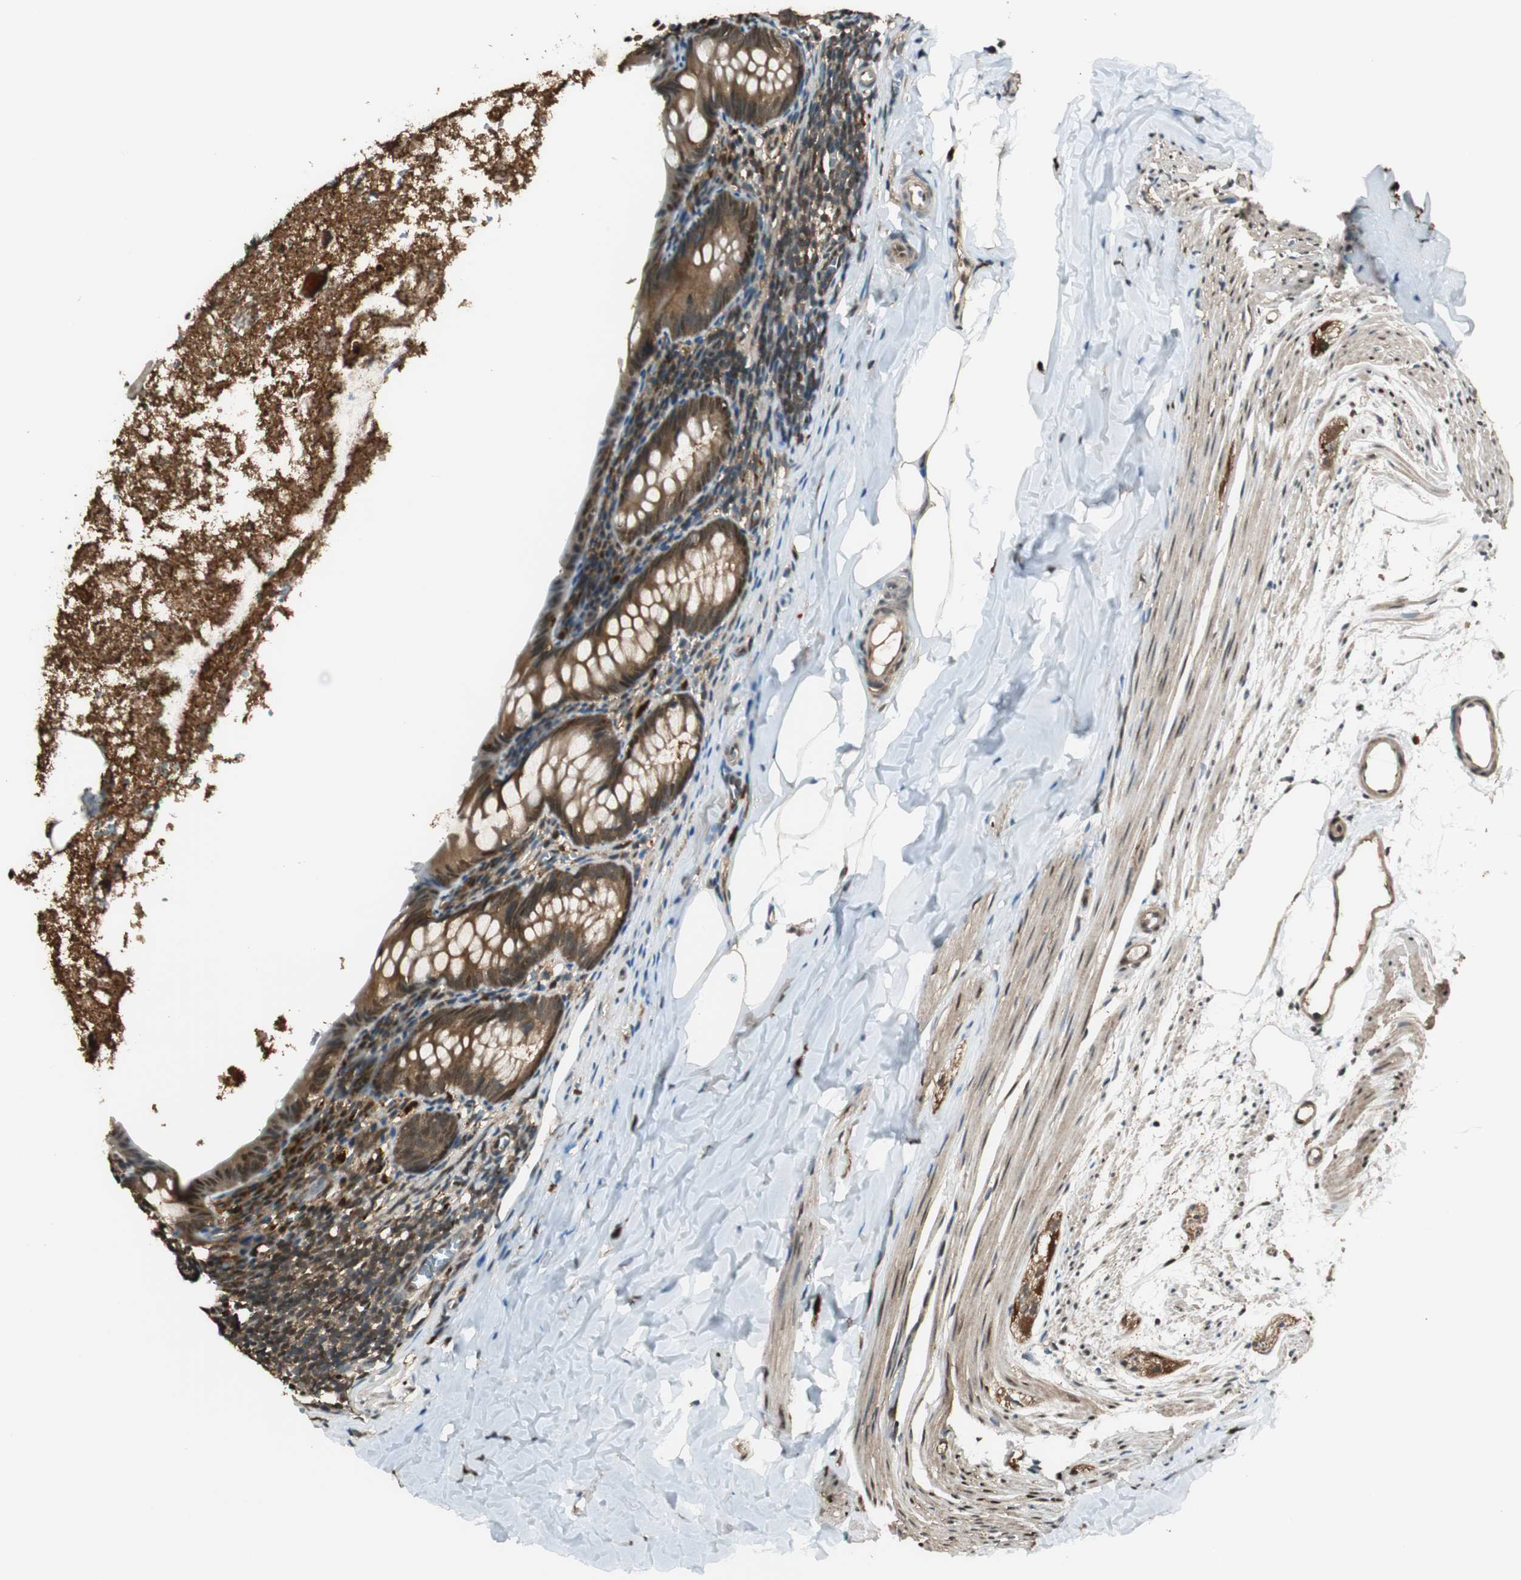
{"staining": {"intensity": "strong", "quantity": ">75%", "location": "cytoplasmic/membranous,nuclear"}, "tissue": "appendix", "cell_type": "Glandular cells", "image_type": "normal", "snomed": [{"axis": "morphology", "description": "Normal tissue, NOS"}, {"axis": "topography", "description": "Appendix"}], "caption": "Immunohistochemistry (IHC) staining of normal appendix, which displays high levels of strong cytoplasmic/membranous,nuclear positivity in approximately >75% of glandular cells indicating strong cytoplasmic/membranous,nuclear protein staining. The staining was performed using DAB (brown) for protein detection and nuclei were counterstained in hematoxylin (blue).", "gene": "ENSG00000268870", "patient": {"sex": "female", "age": 10}}